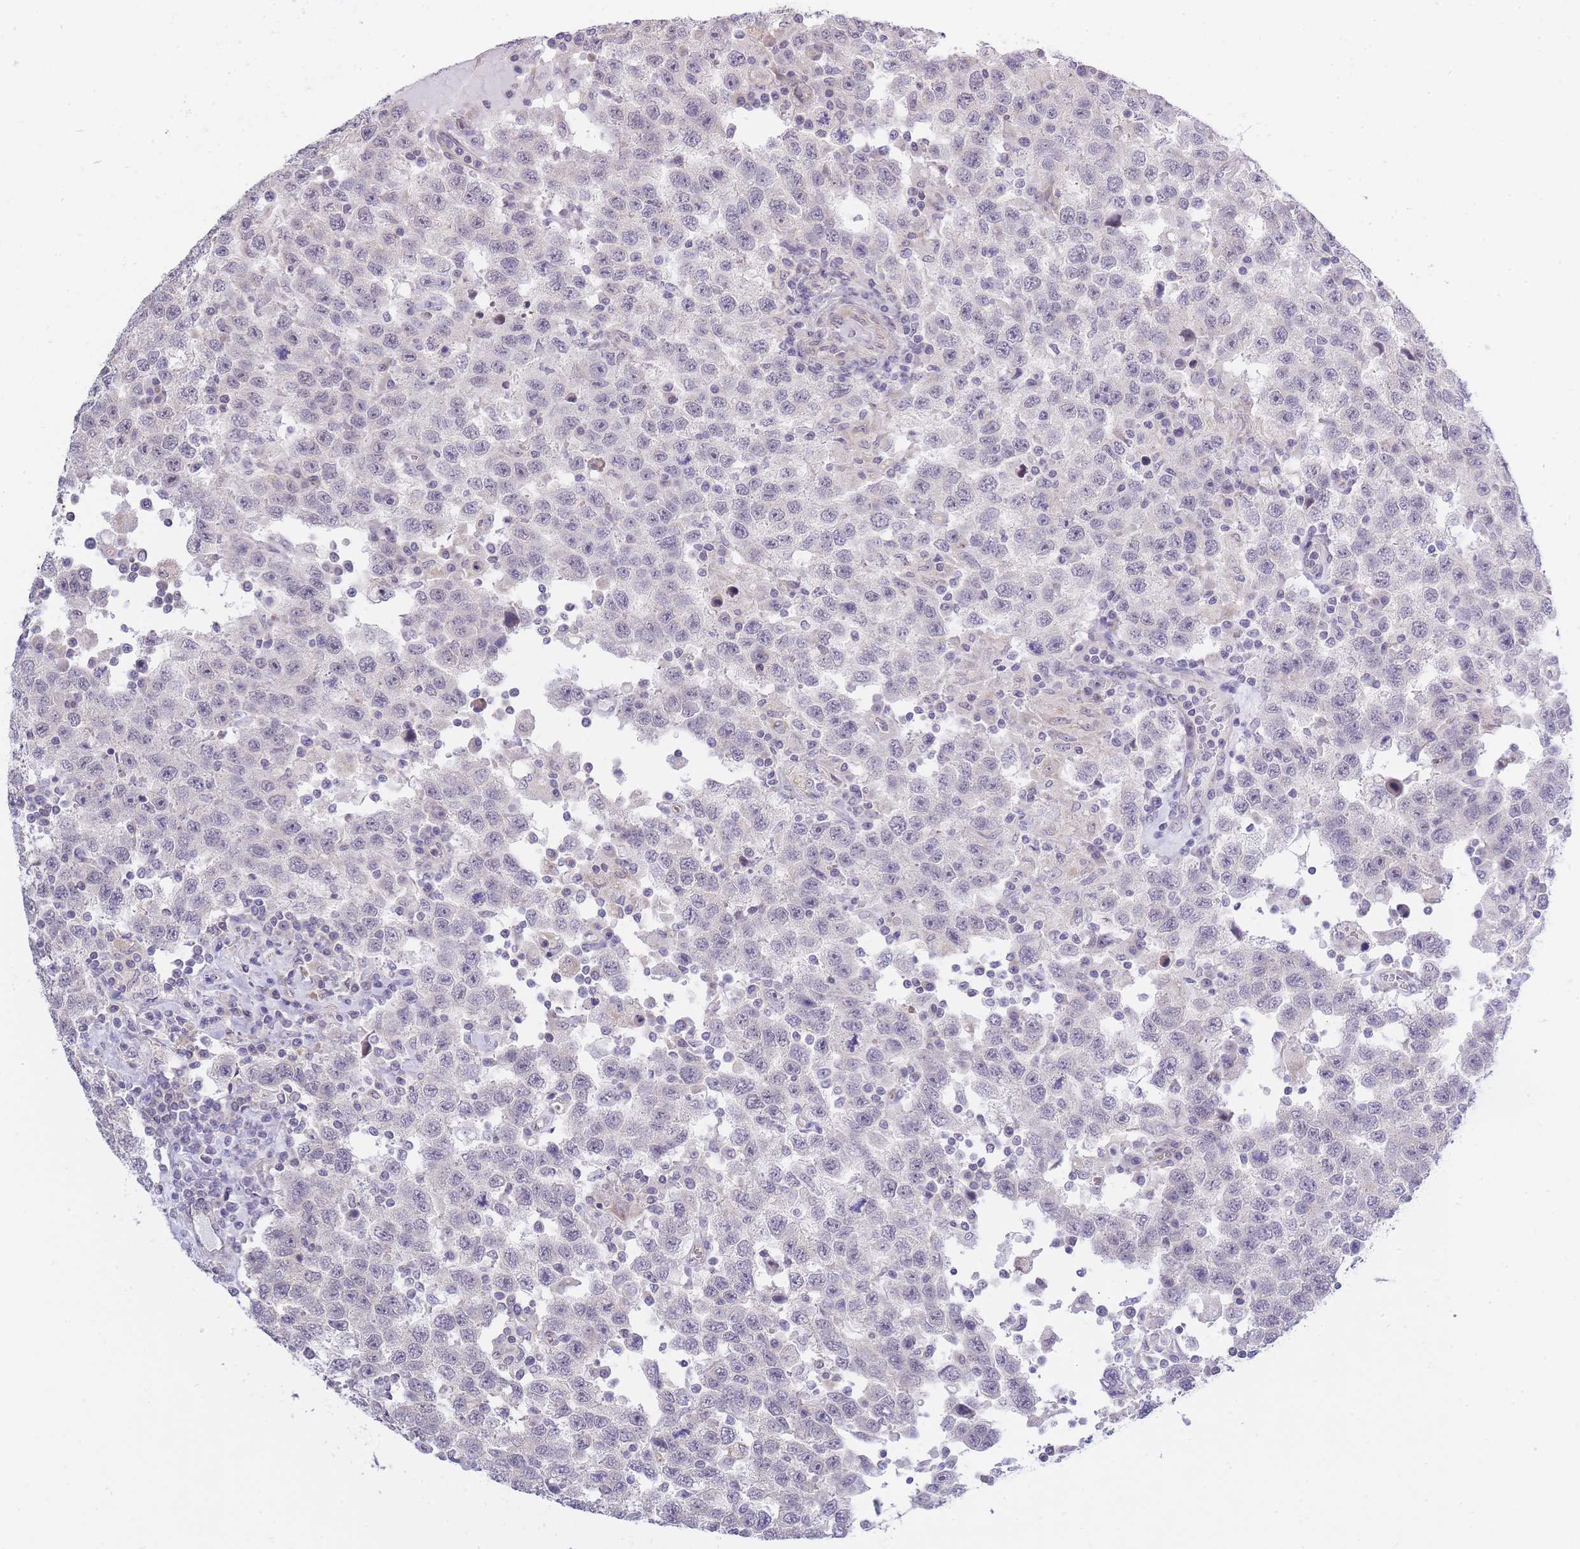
{"staining": {"intensity": "negative", "quantity": "none", "location": "none"}, "tissue": "testis cancer", "cell_type": "Tumor cells", "image_type": "cancer", "snomed": [{"axis": "morphology", "description": "Seminoma, NOS"}, {"axis": "topography", "description": "Testis"}], "caption": "High power microscopy micrograph of an immunohistochemistry photomicrograph of testis cancer, revealing no significant expression in tumor cells. Nuclei are stained in blue.", "gene": "C19orf25", "patient": {"sex": "male", "age": 41}}